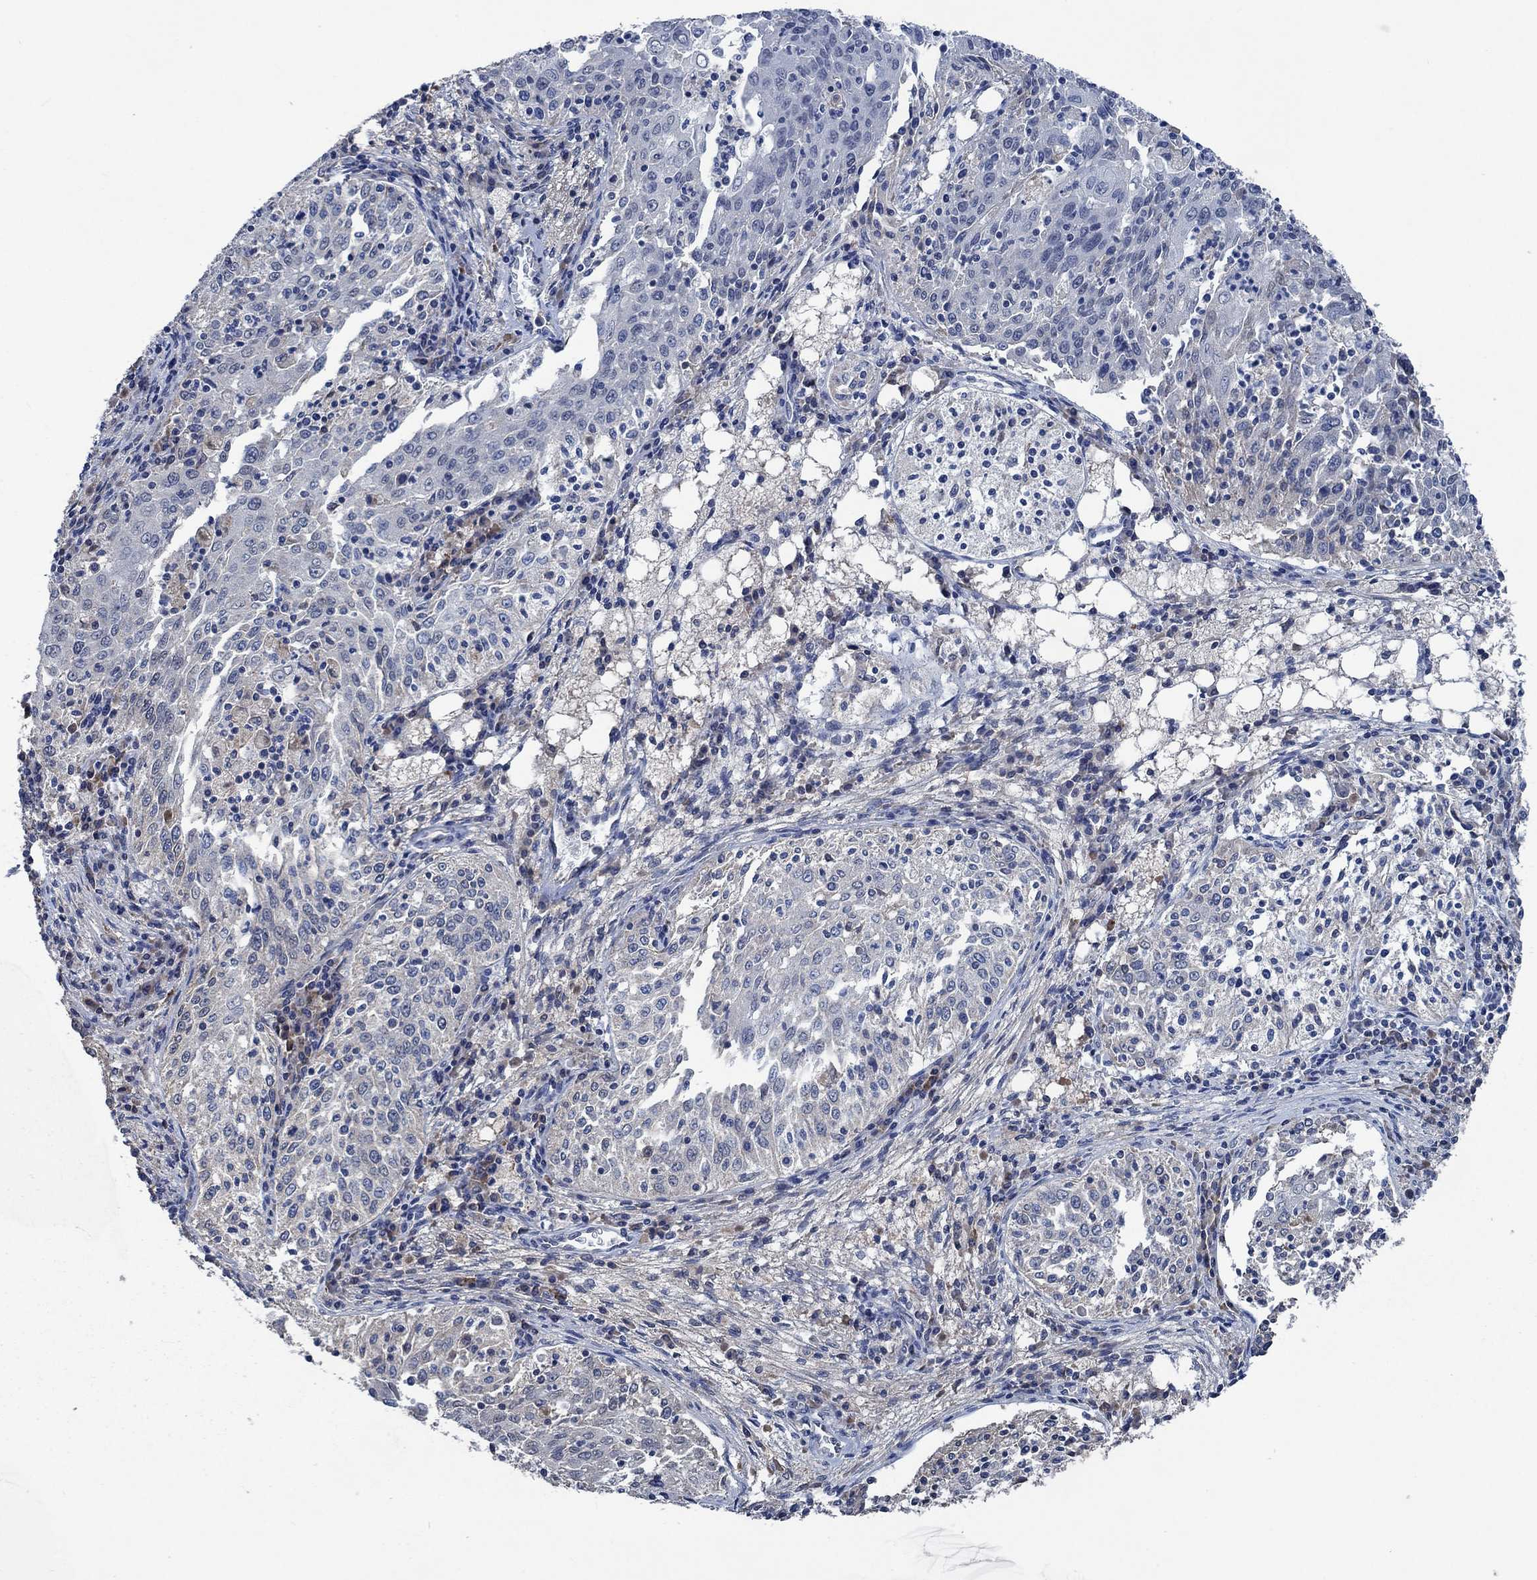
{"staining": {"intensity": "negative", "quantity": "none", "location": "none"}, "tissue": "cervical cancer", "cell_type": "Tumor cells", "image_type": "cancer", "snomed": [{"axis": "morphology", "description": "Squamous cell carcinoma, NOS"}, {"axis": "topography", "description": "Cervix"}], "caption": "The histopathology image displays no significant staining in tumor cells of cervical cancer (squamous cell carcinoma). Brightfield microscopy of IHC stained with DAB (brown) and hematoxylin (blue), captured at high magnification.", "gene": "OBSCN", "patient": {"sex": "female", "age": 41}}